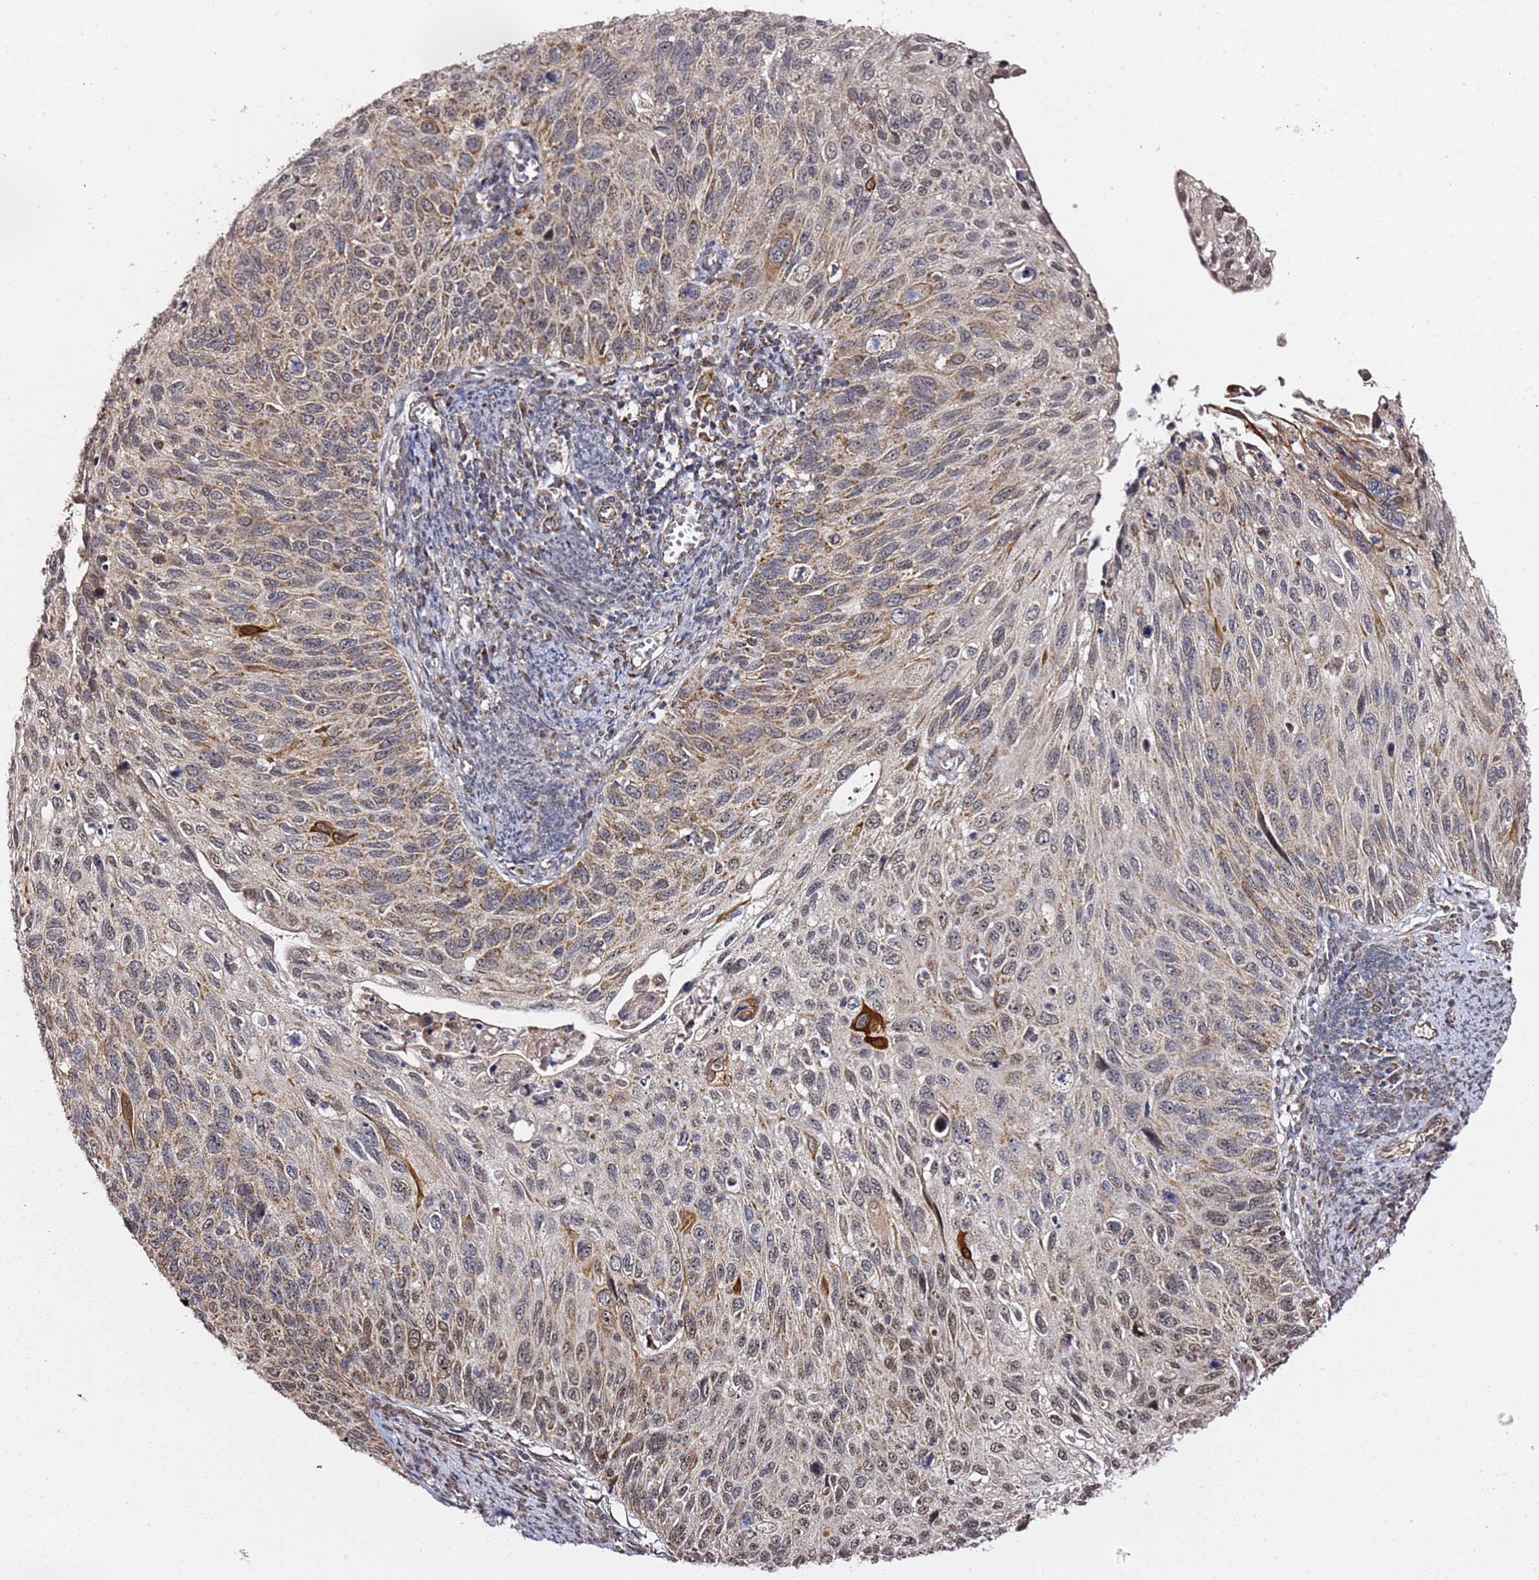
{"staining": {"intensity": "moderate", "quantity": ">75%", "location": "cytoplasmic/membranous,nuclear"}, "tissue": "cervical cancer", "cell_type": "Tumor cells", "image_type": "cancer", "snomed": [{"axis": "morphology", "description": "Squamous cell carcinoma, NOS"}, {"axis": "topography", "description": "Cervix"}], "caption": "There is medium levels of moderate cytoplasmic/membranous and nuclear positivity in tumor cells of cervical squamous cell carcinoma, as demonstrated by immunohistochemical staining (brown color).", "gene": "TP53AIP1", "patient": {"sex": "female", "age": 70}}